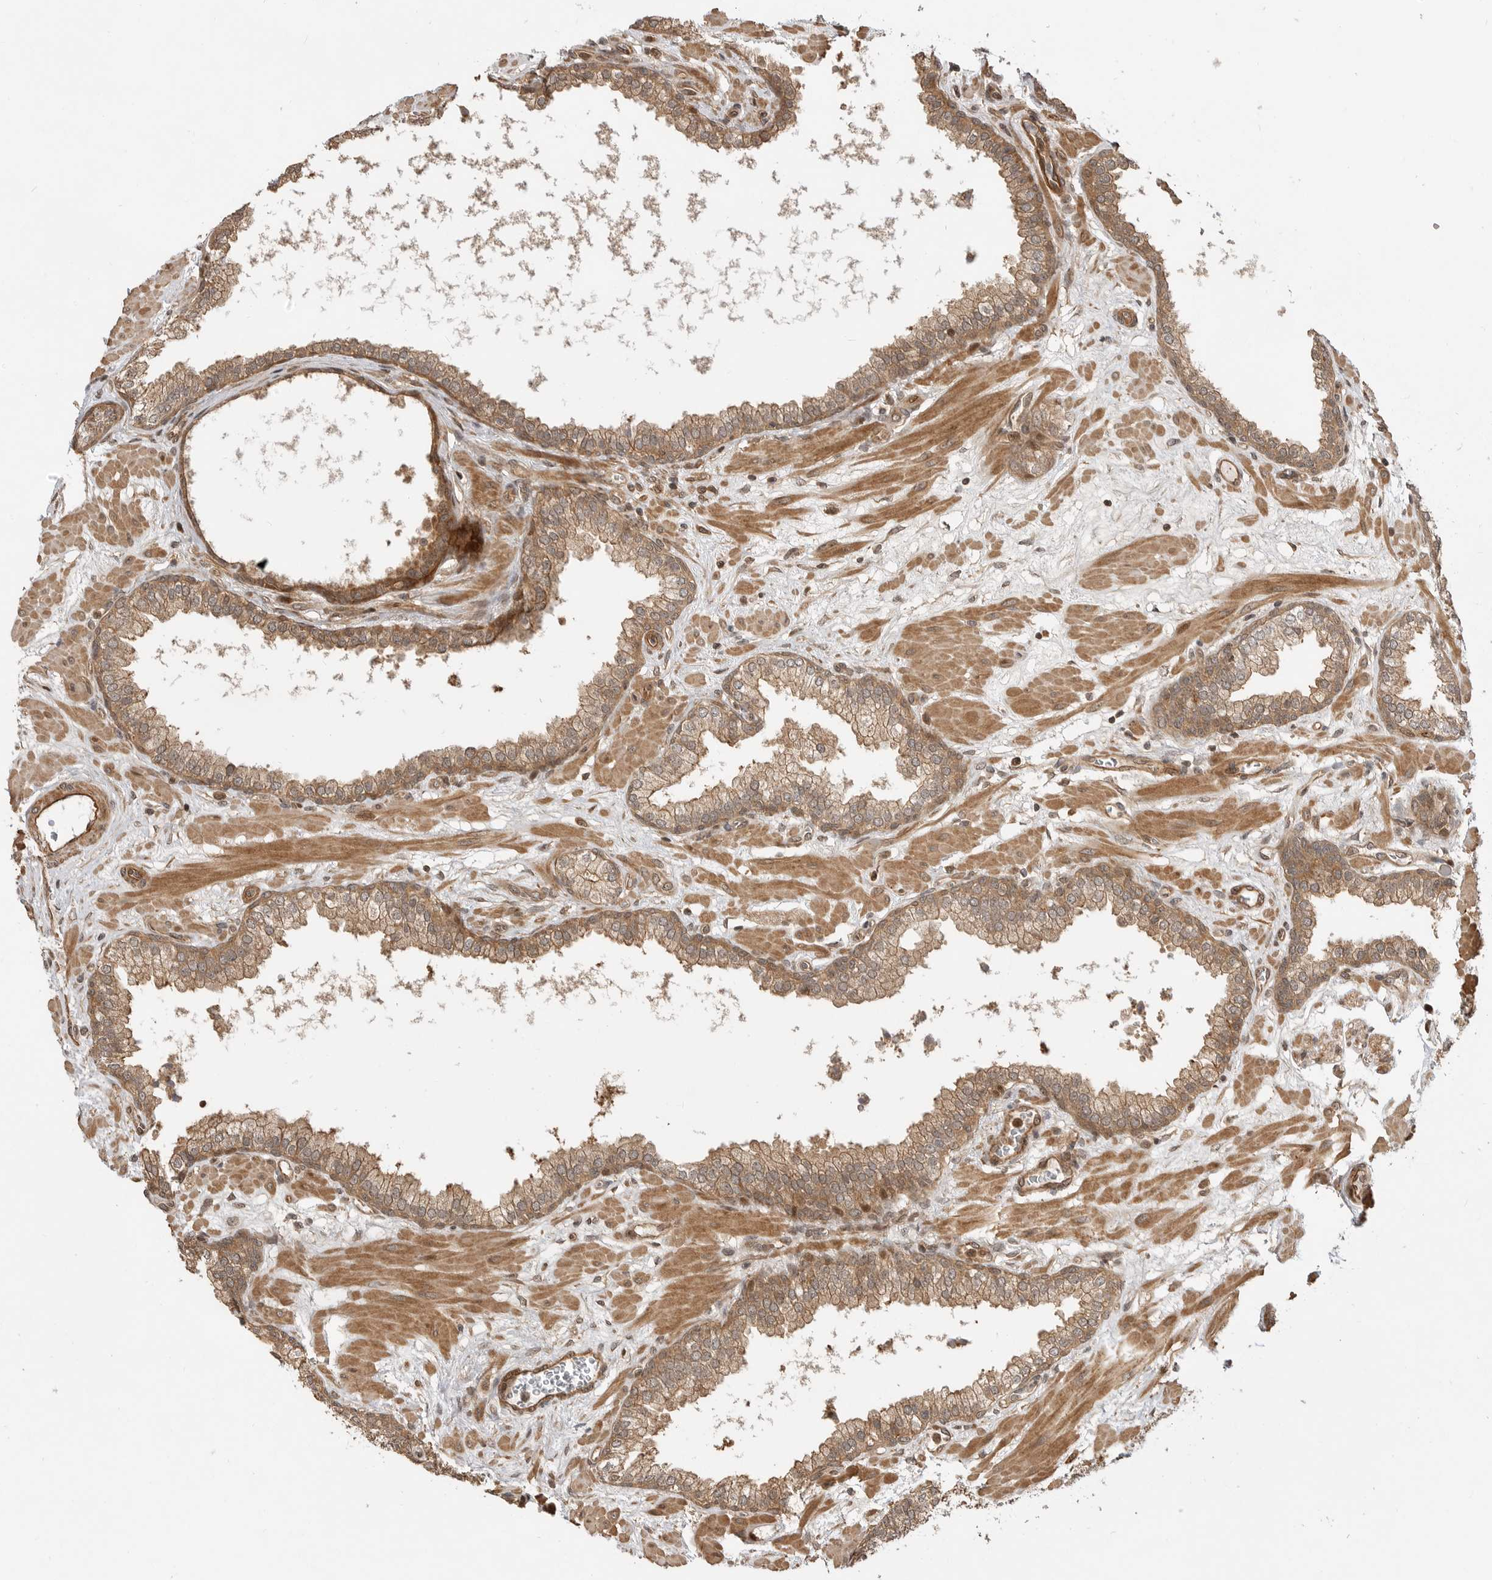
{"staining": {"intensity": "moderate", "quantity": ">75%", "location": "cytoplasmic/membranous"}, "tissue": "prostate", "cell_type": "Glandular cells", "image_type": "normal", "snomed": [{"axis": "morphology", "description": "Normal tissue, NOS"}, {"axis": "morphology", "description": "Urothelial carcinoma, Low grade"}, {"axis": "topography", "description": "Urinary bladder"}, {"axis": "topography", "description": "Prostate"}], "caption": "Benign prostate displays moderate cytoplasmic/membranous expression in approximately >75% of glandular cells, visualized by immunohistochemistry. (DAB = brown stain, brightfield microscopy at high magnification).", "gene": "ADPRS", "patient": {"sex": "male", "age": 60}}